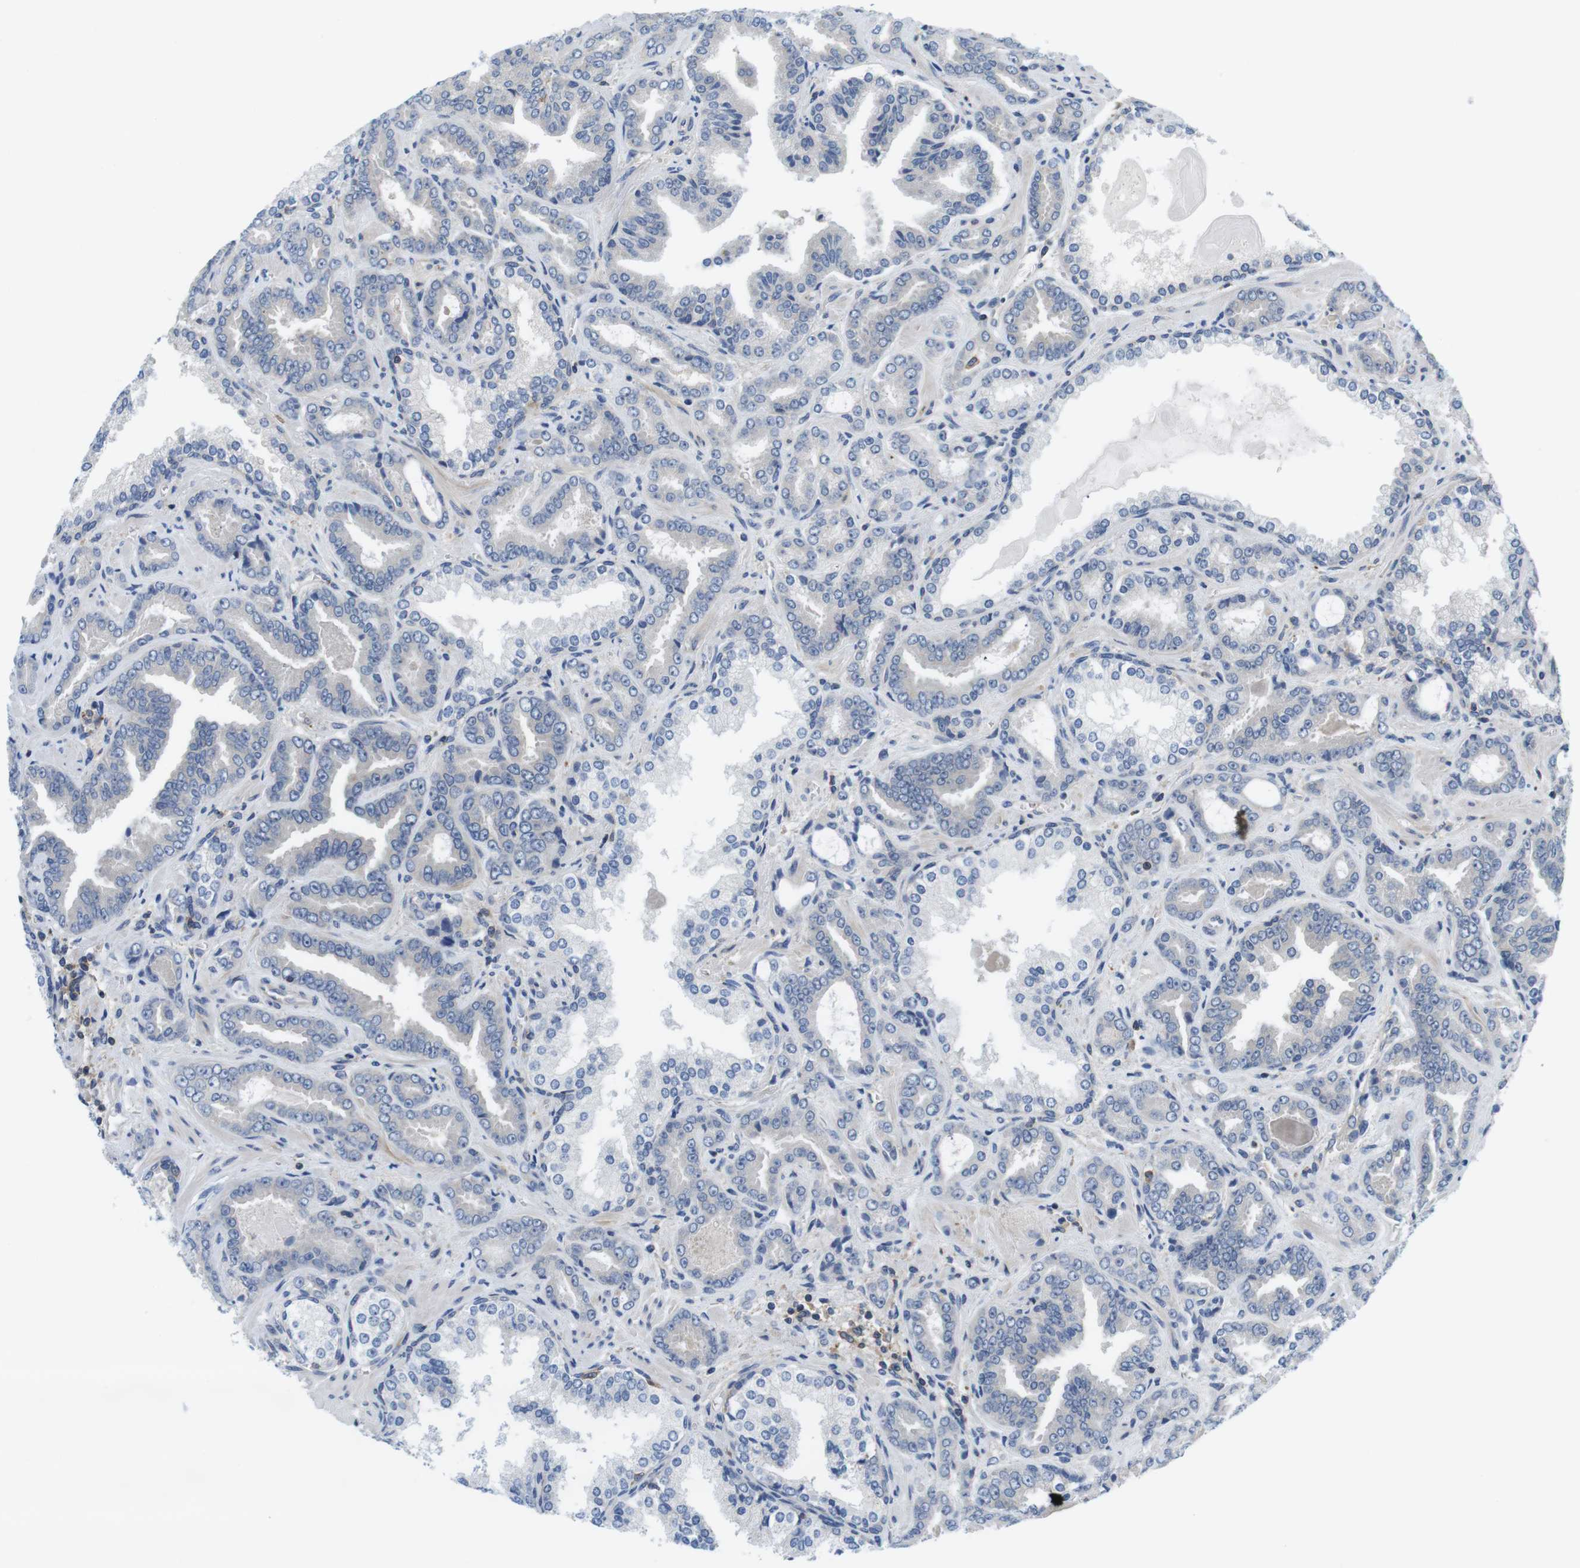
{"staining": {"intensity": "negative", "quantity": "none", "location": "none"}, "tissue": "prostate cancer", "cell_type": "Tumor cells", "image_type": "cancer", "snomed": [{"axis": "morphology", "description": "Adenocarcinoma, Low grade"}, {"axis": "topography", "description": "Prostate"}], "caption": "DAB immunohistochemical staining of prostate low-grade adenocarcinoma shows no significant expression in tumor cells.", "gene": "HERPUD2", "patient": {"sex": "male", "age": 60}}